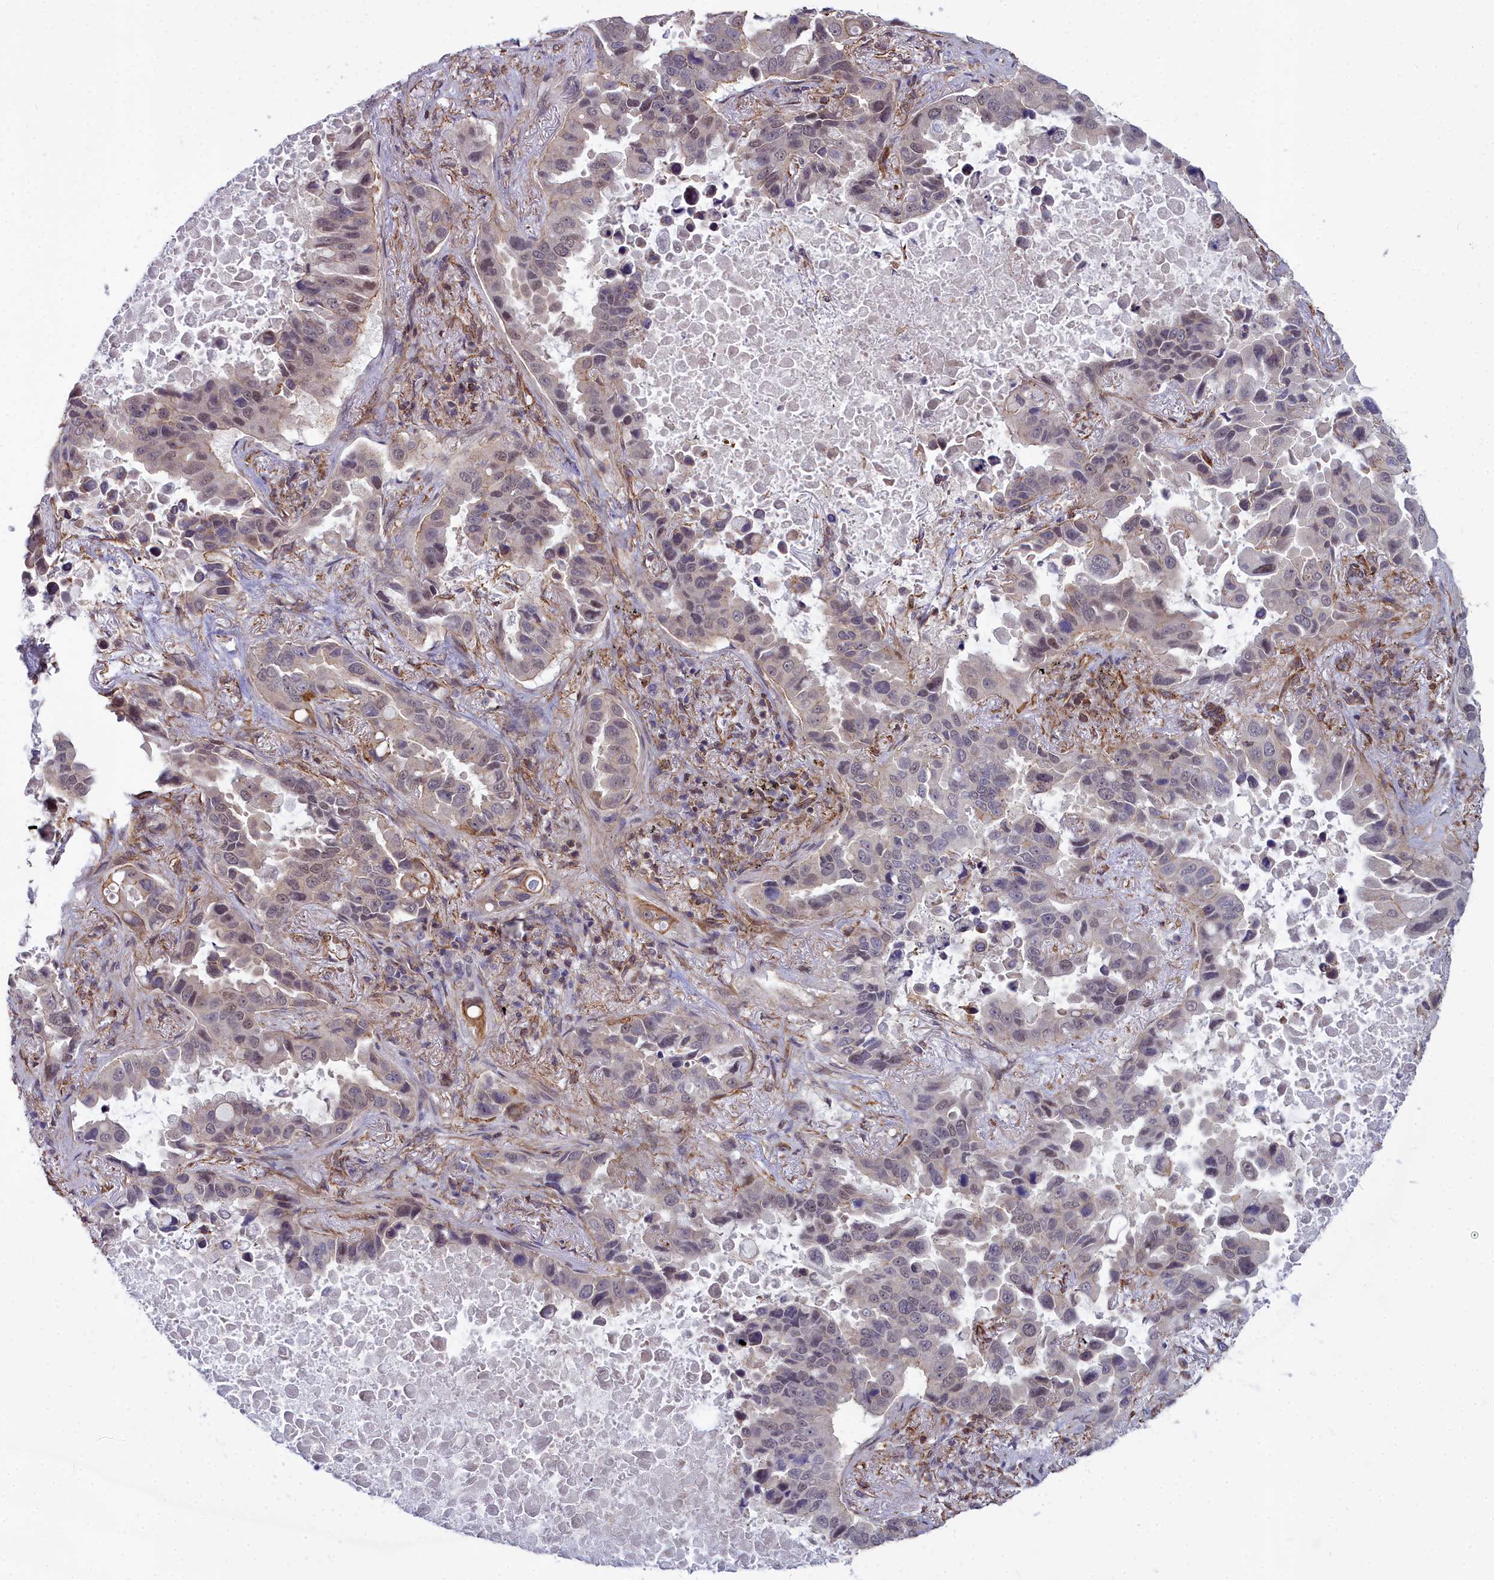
{"staining": {"intensity": "negative", "quantity": "none", "location": "none"}, "tissue": "lung cancer", "cell_type": "Tumor cells", "image_type": "cancer", "snomed": [{"axis": "morphology", "description": "Adenocarcinoma, NOS"}, {"axis": "topography", "description": "Lung"}], "caption": "Lung cancer stained for a protein using immunohistochemistry reveals no expression tumor cells.", "gene": "YJU2", "patient": {"sex": "male", "age": 64}}